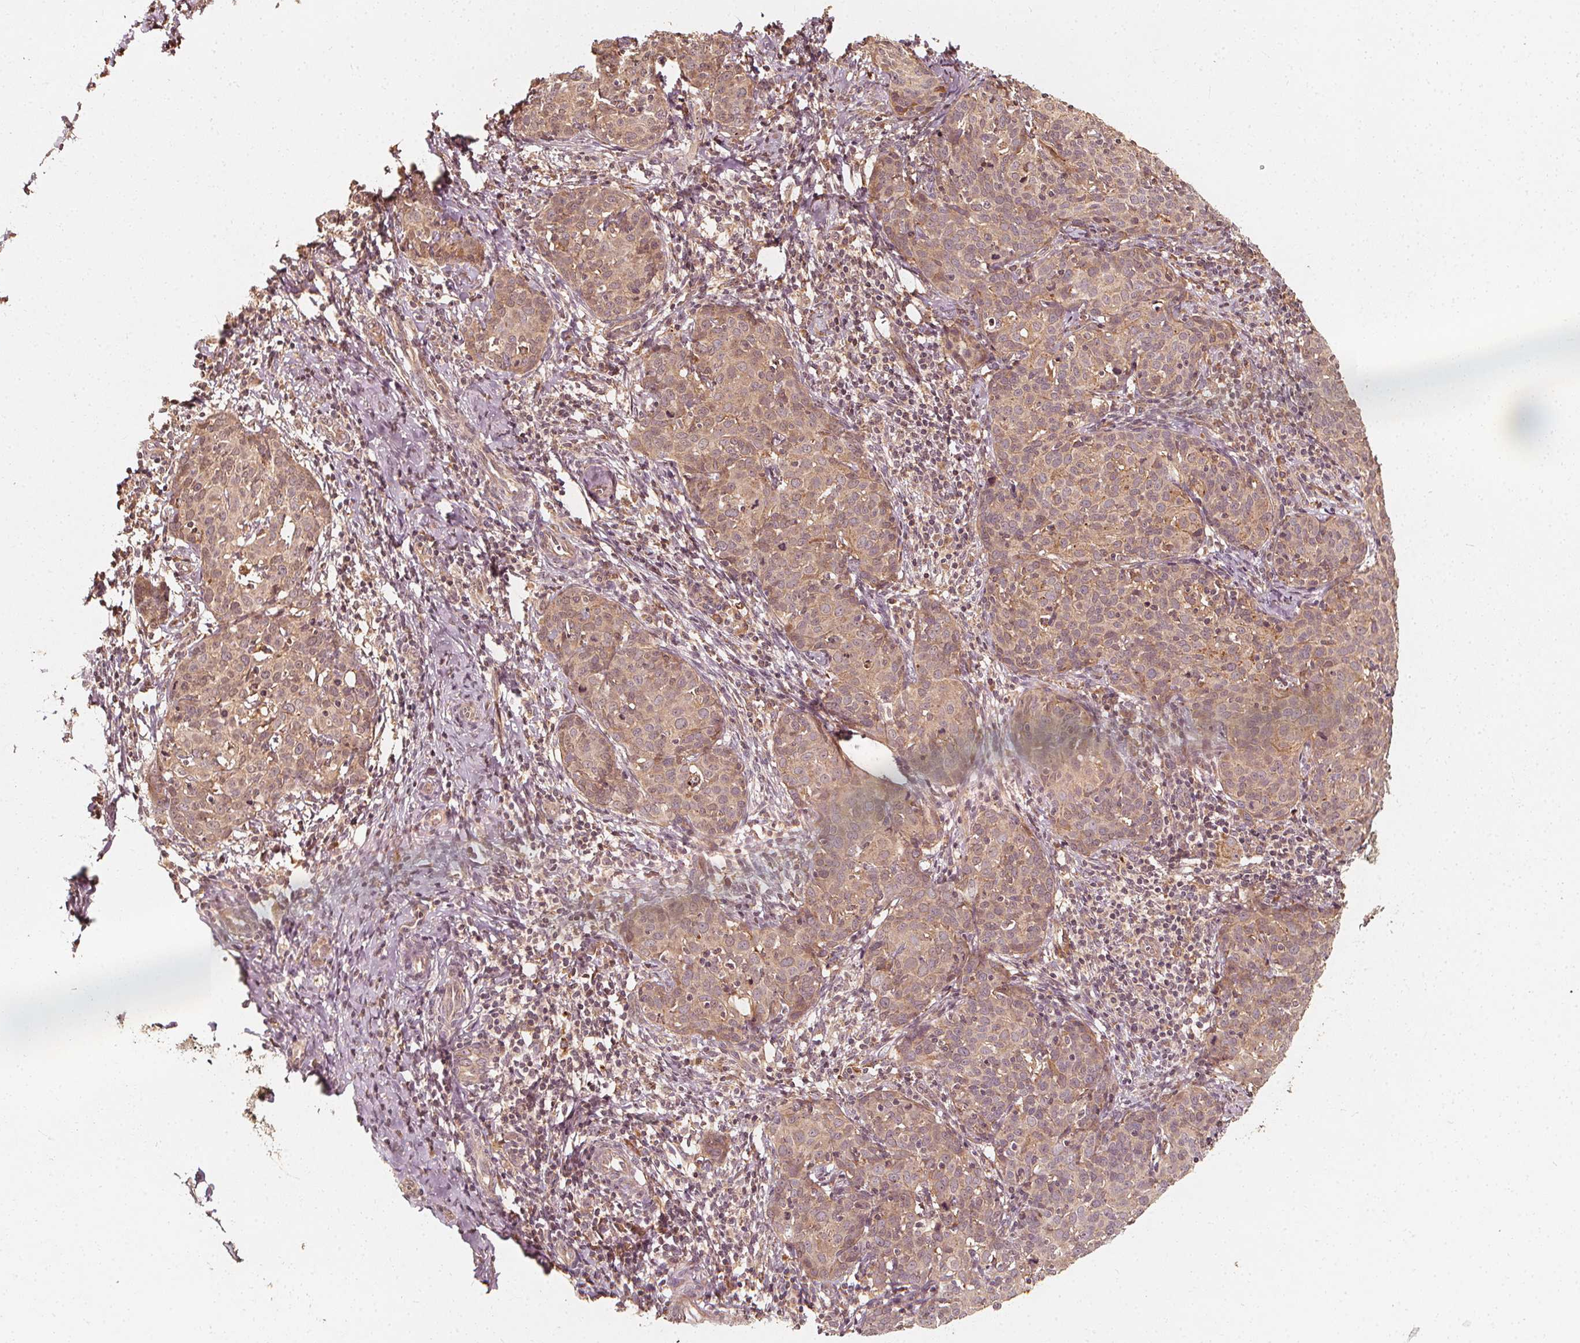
{"staining": {"intensity": "weak", "quantity": ">75%", "location": "cytoplasmic/membranous"}, "tissue": "cervical cancer", "cell_type": "Tumor cells", "image_type": "cancer", "snomed": [{"axis": "morphology", "description": "Squamous cell carcinoma, NOS"}, {"axis": "topography", "description": "Cervix"}], "caption": "Protein staining shows weak cytoplasmic/membranous positivity in approximately >75% of tumor cells in cervical cancer (squamous cell carcinoma).", "gene": "NPC1", "patient": {"sex": "female", "age": 62}}